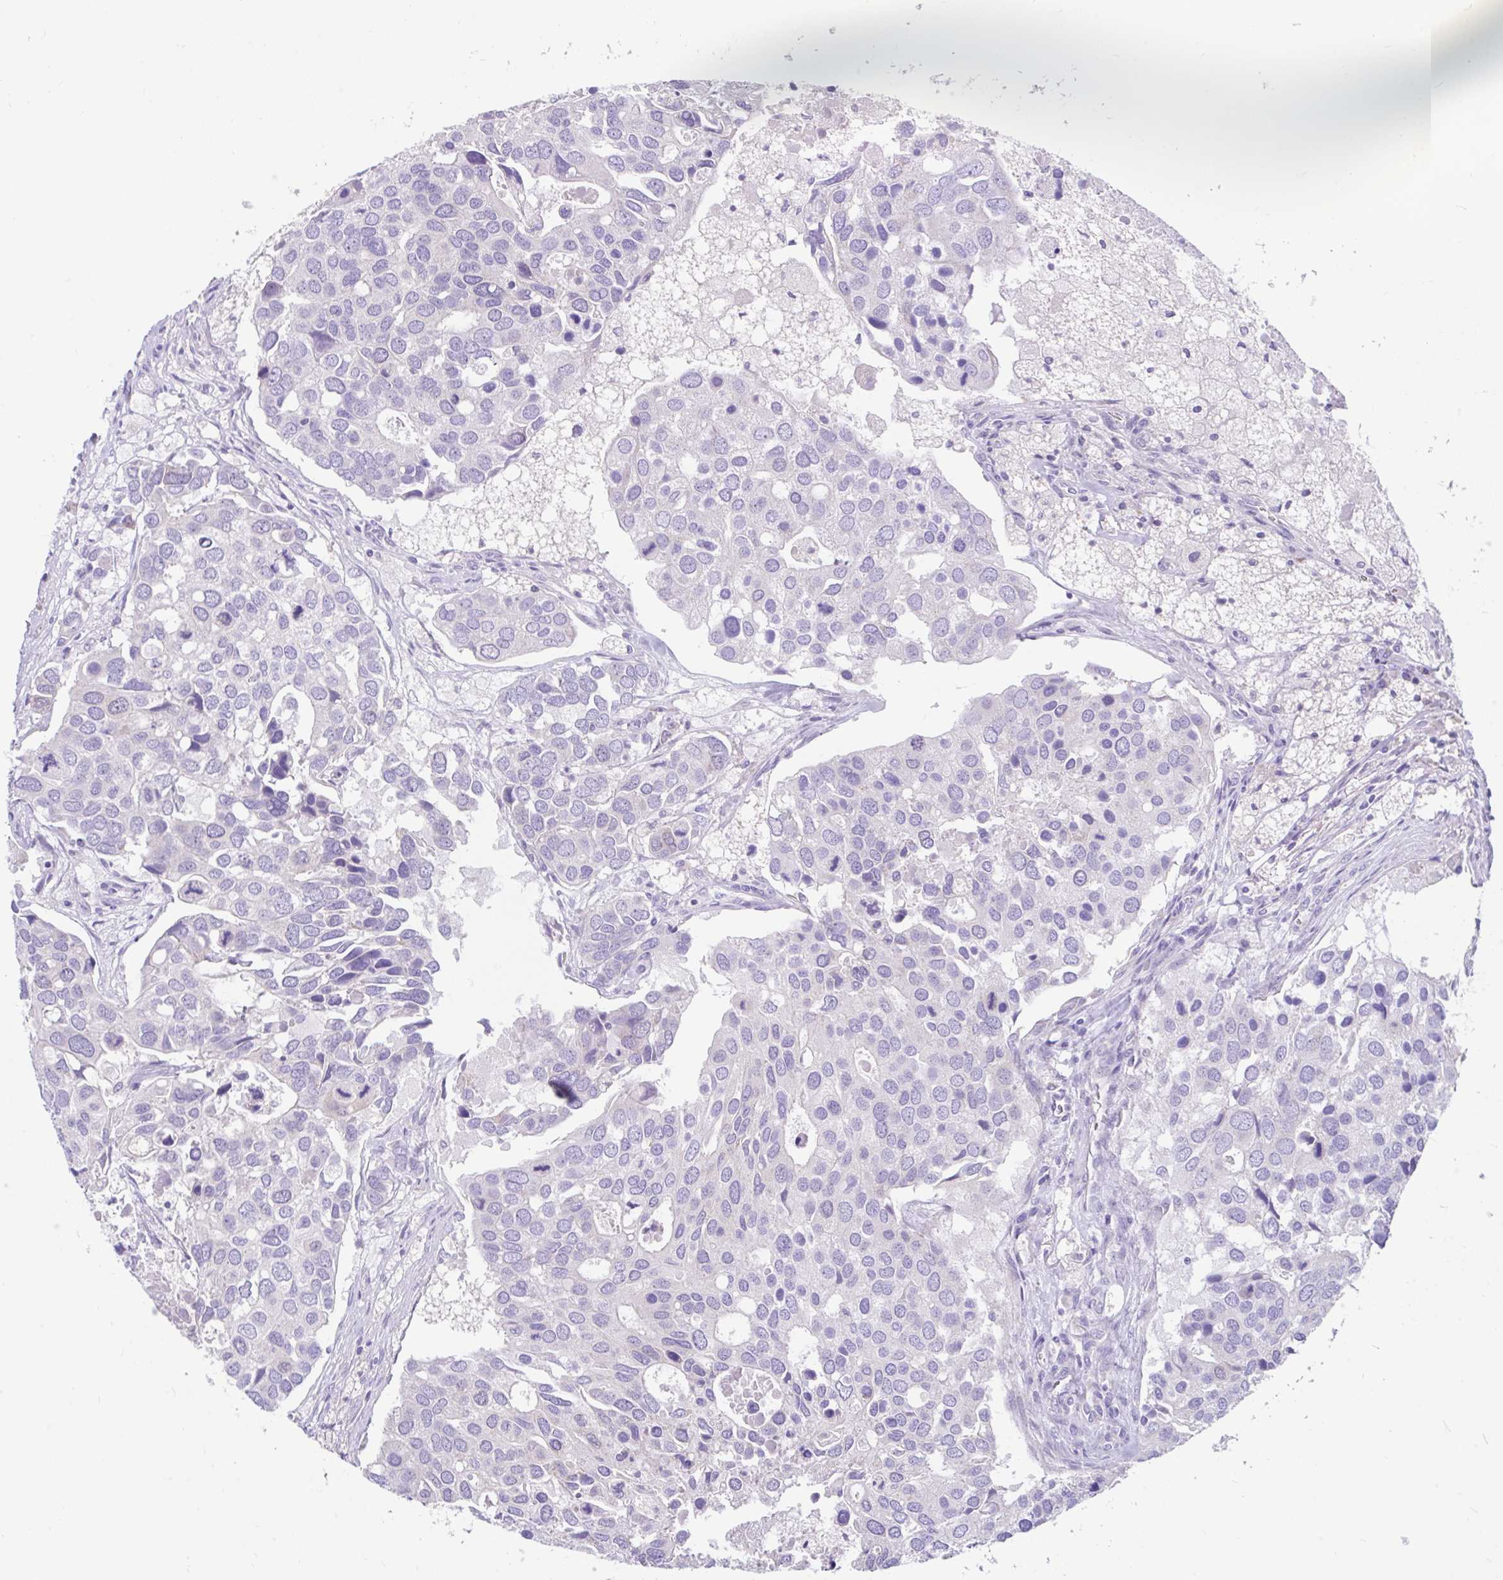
{"staining": {"intensity": "negative", "quantity": "none", "location": "none"}, "tissue": "breast cancer", "cell_type": "Tumor cells", "image_type": "cancer", "snomed": [{"axis": "morphology", "description": "Duct carcinoma"}, {"axis": "topography", "description": "Breast"}], "caption": "The IHC micrograph has no significant expression in tumor cells of breast cancer tissue.", "gene": "CCSAP", "patient": {"sex": "female", "age": 83}}